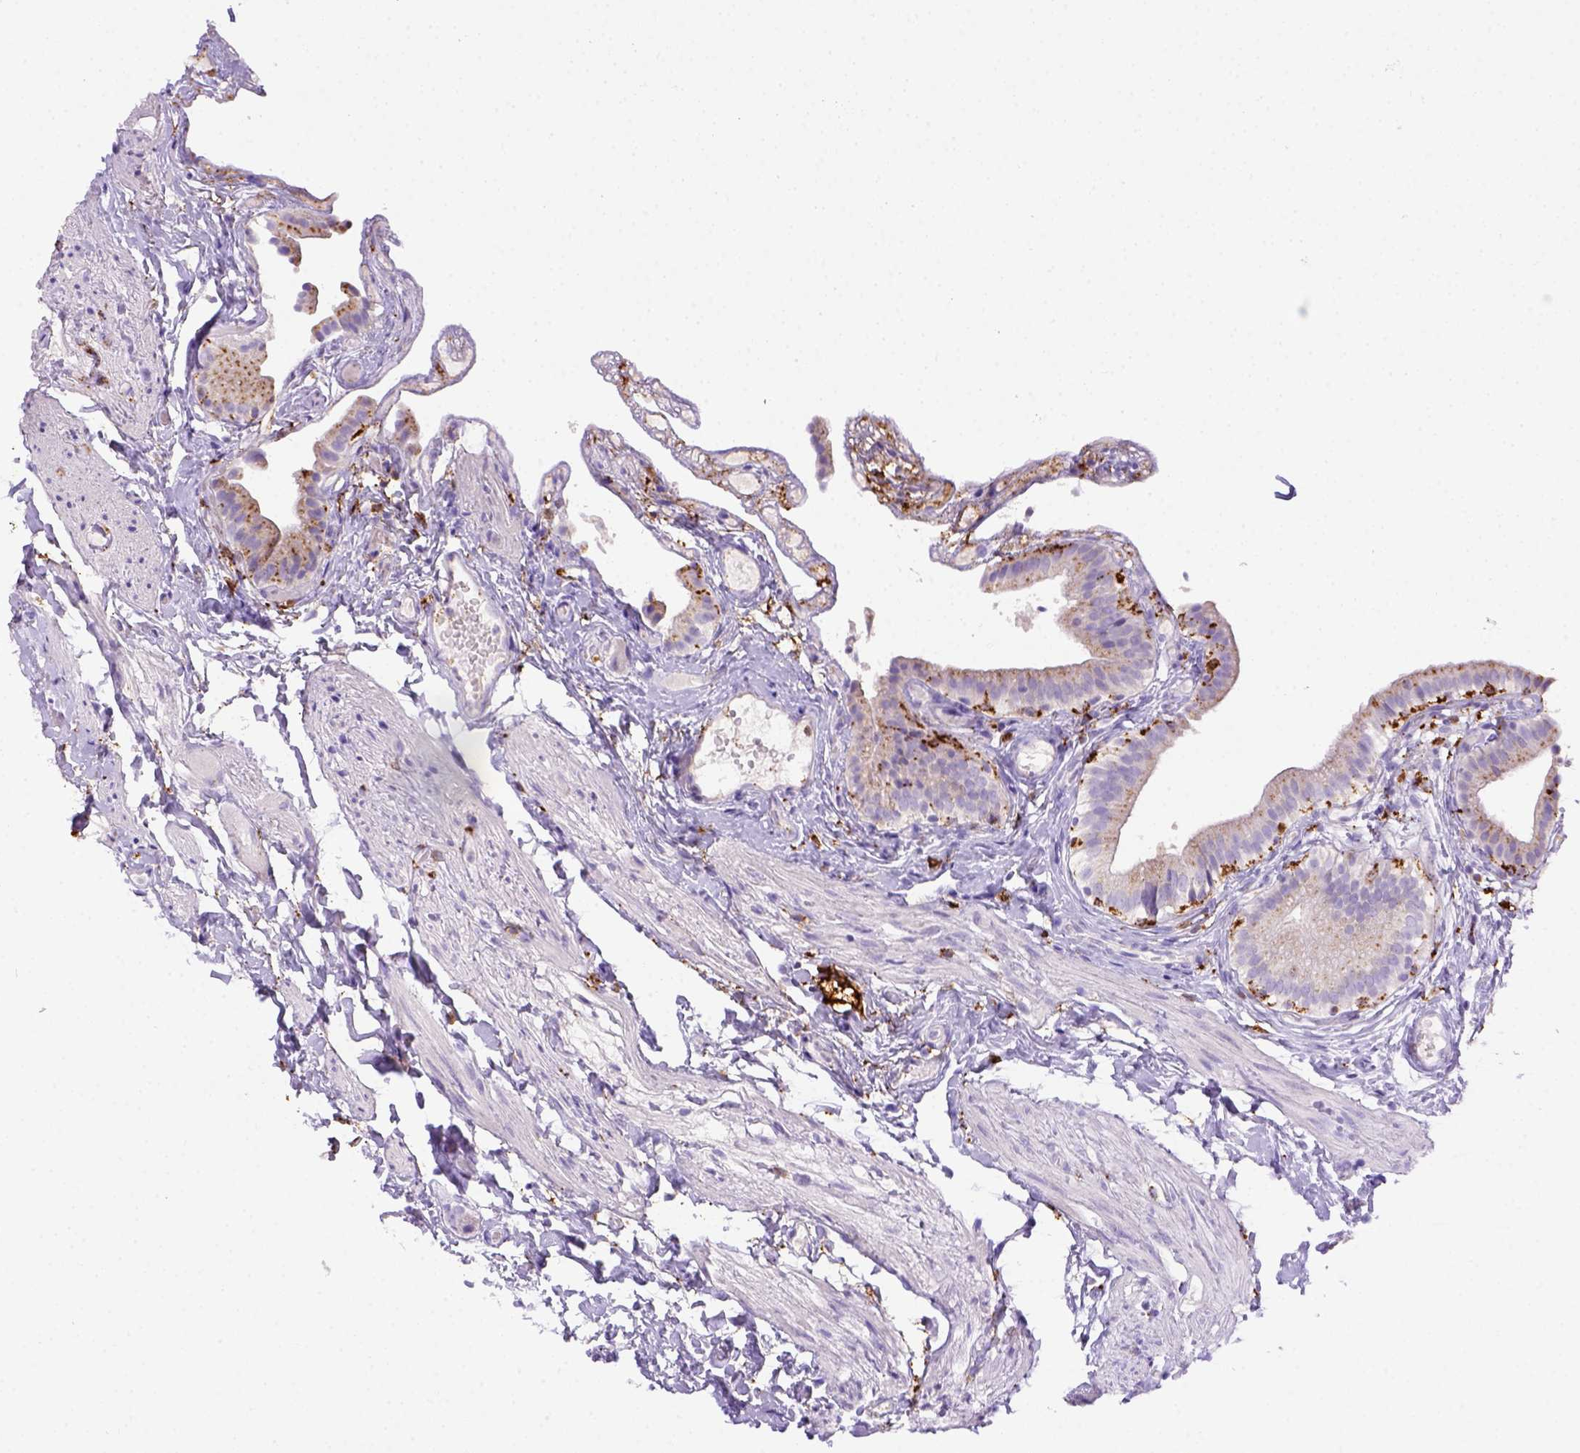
{"staining": {"intensity": "negative", "quantity": "none", "location": "none"}, "tissue": "gallbladder", "cell_type": "Glandular cells", "image_type": "normal", "snomed": [{"axis": "morphology", "description": "Normal tissue, NOS"}, {"axis": "topography", "description": "Gallbladder"}], "caption": "This is an IHC histopathology image of unremarkable gallbladder. There is no expression in glandular cells.", "gene": "CD68", "patient": {"sex": "female", "age": 47}}